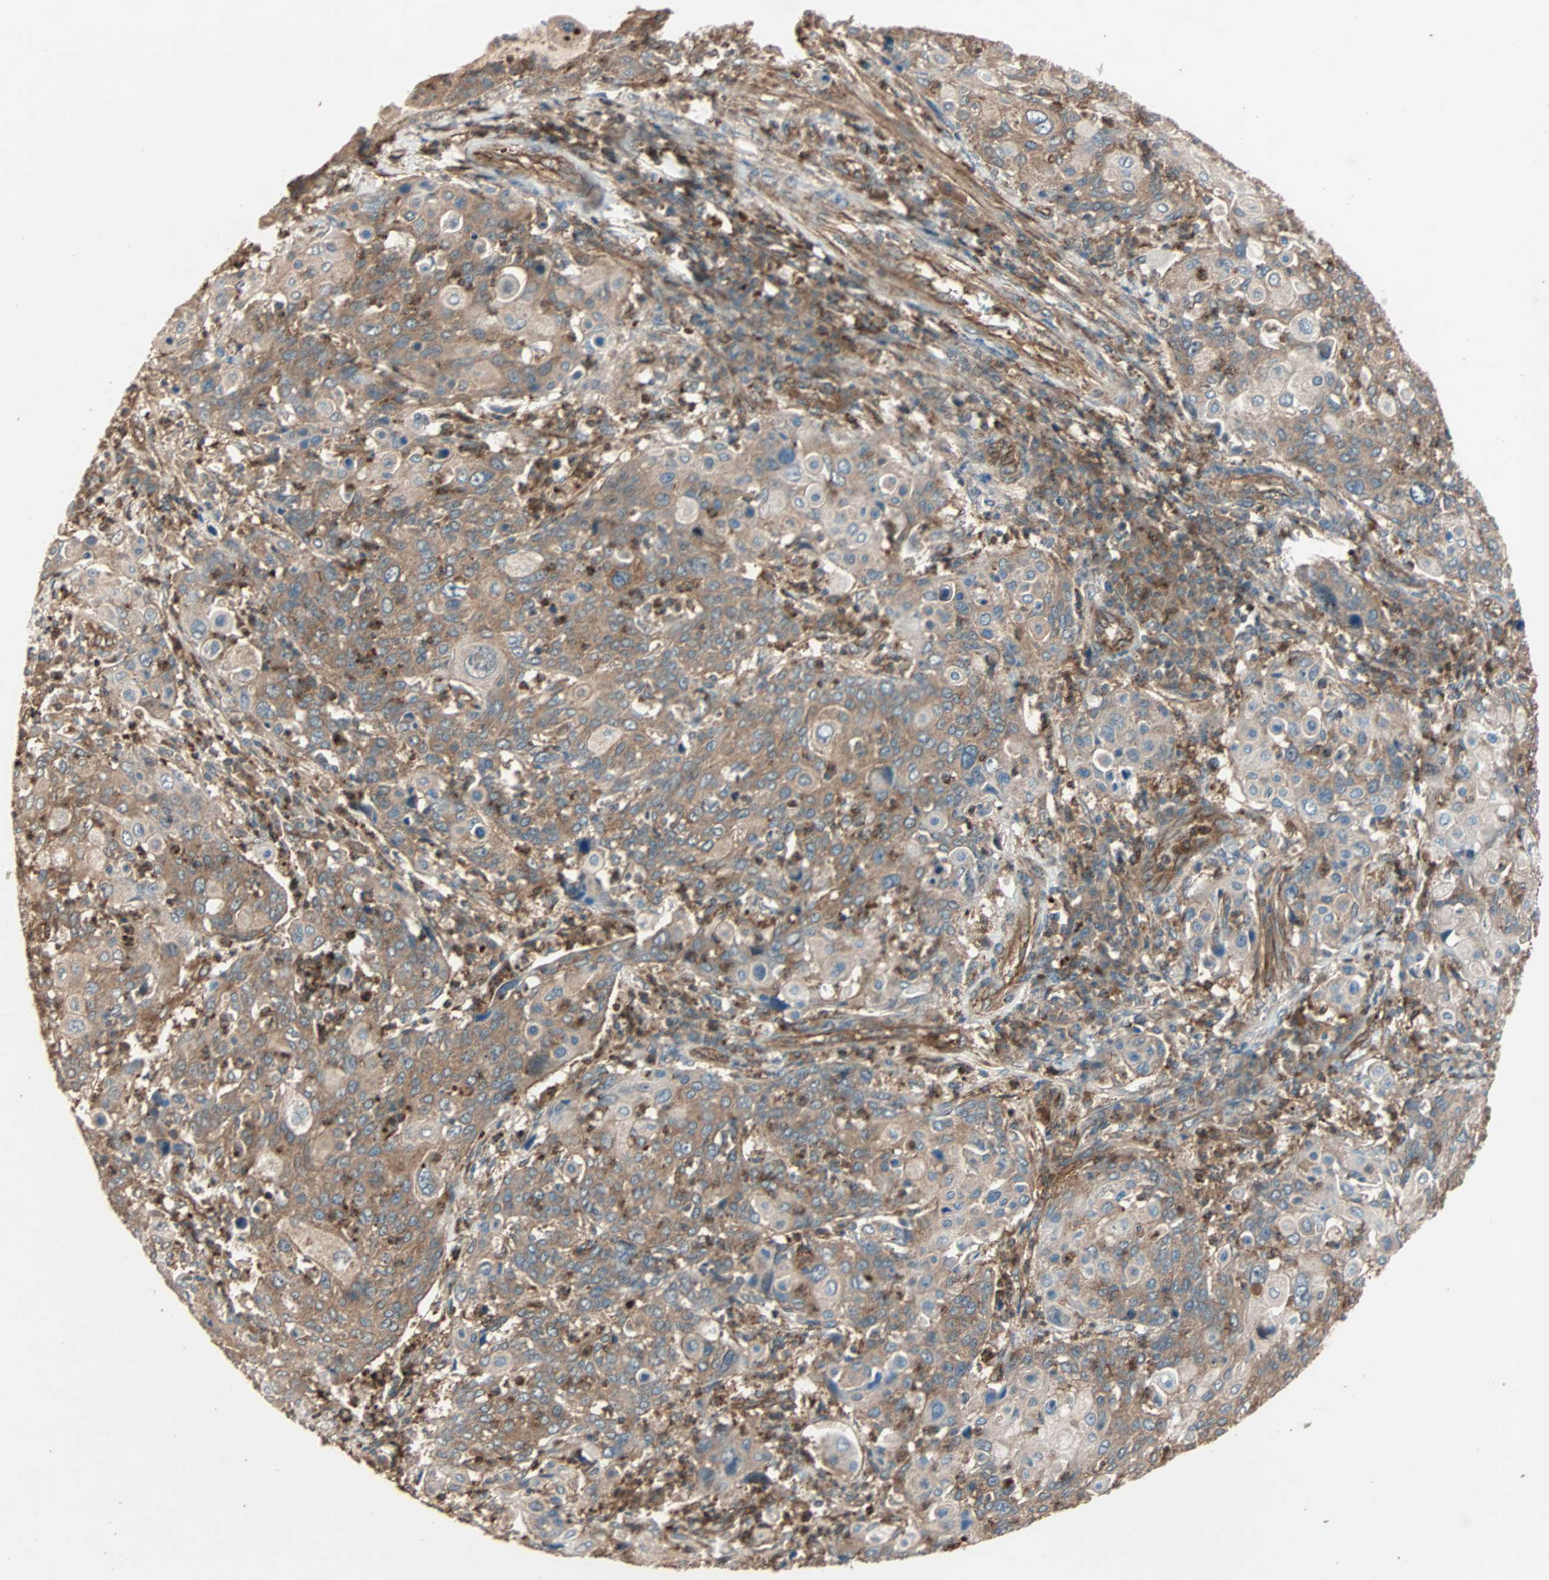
{"staining": {"intensity": "moderate", "quantity": ">75%", "location": "cytoplasmic/membranous"}, "tissue": "cervical cancer", "cell_type": "Tumor cells", "image_type": "cancer", "snomed": [{"axis": "morphology", "description": "Squamous cell carcinoma, NOS"}, {"axis": "topography", "description": "Cervix"}], "caption": "A brown stain labels moderate cytoplasmic/membranous expression of a protein in human cervical squamous cell carcinoma tumor cells. (Stains: DAB in brown, nuclei in blue, Microscopy: brightfield microscopy at high magnification).", "gene": "GCK", "patient": {"sex": "female", "age": 40}}